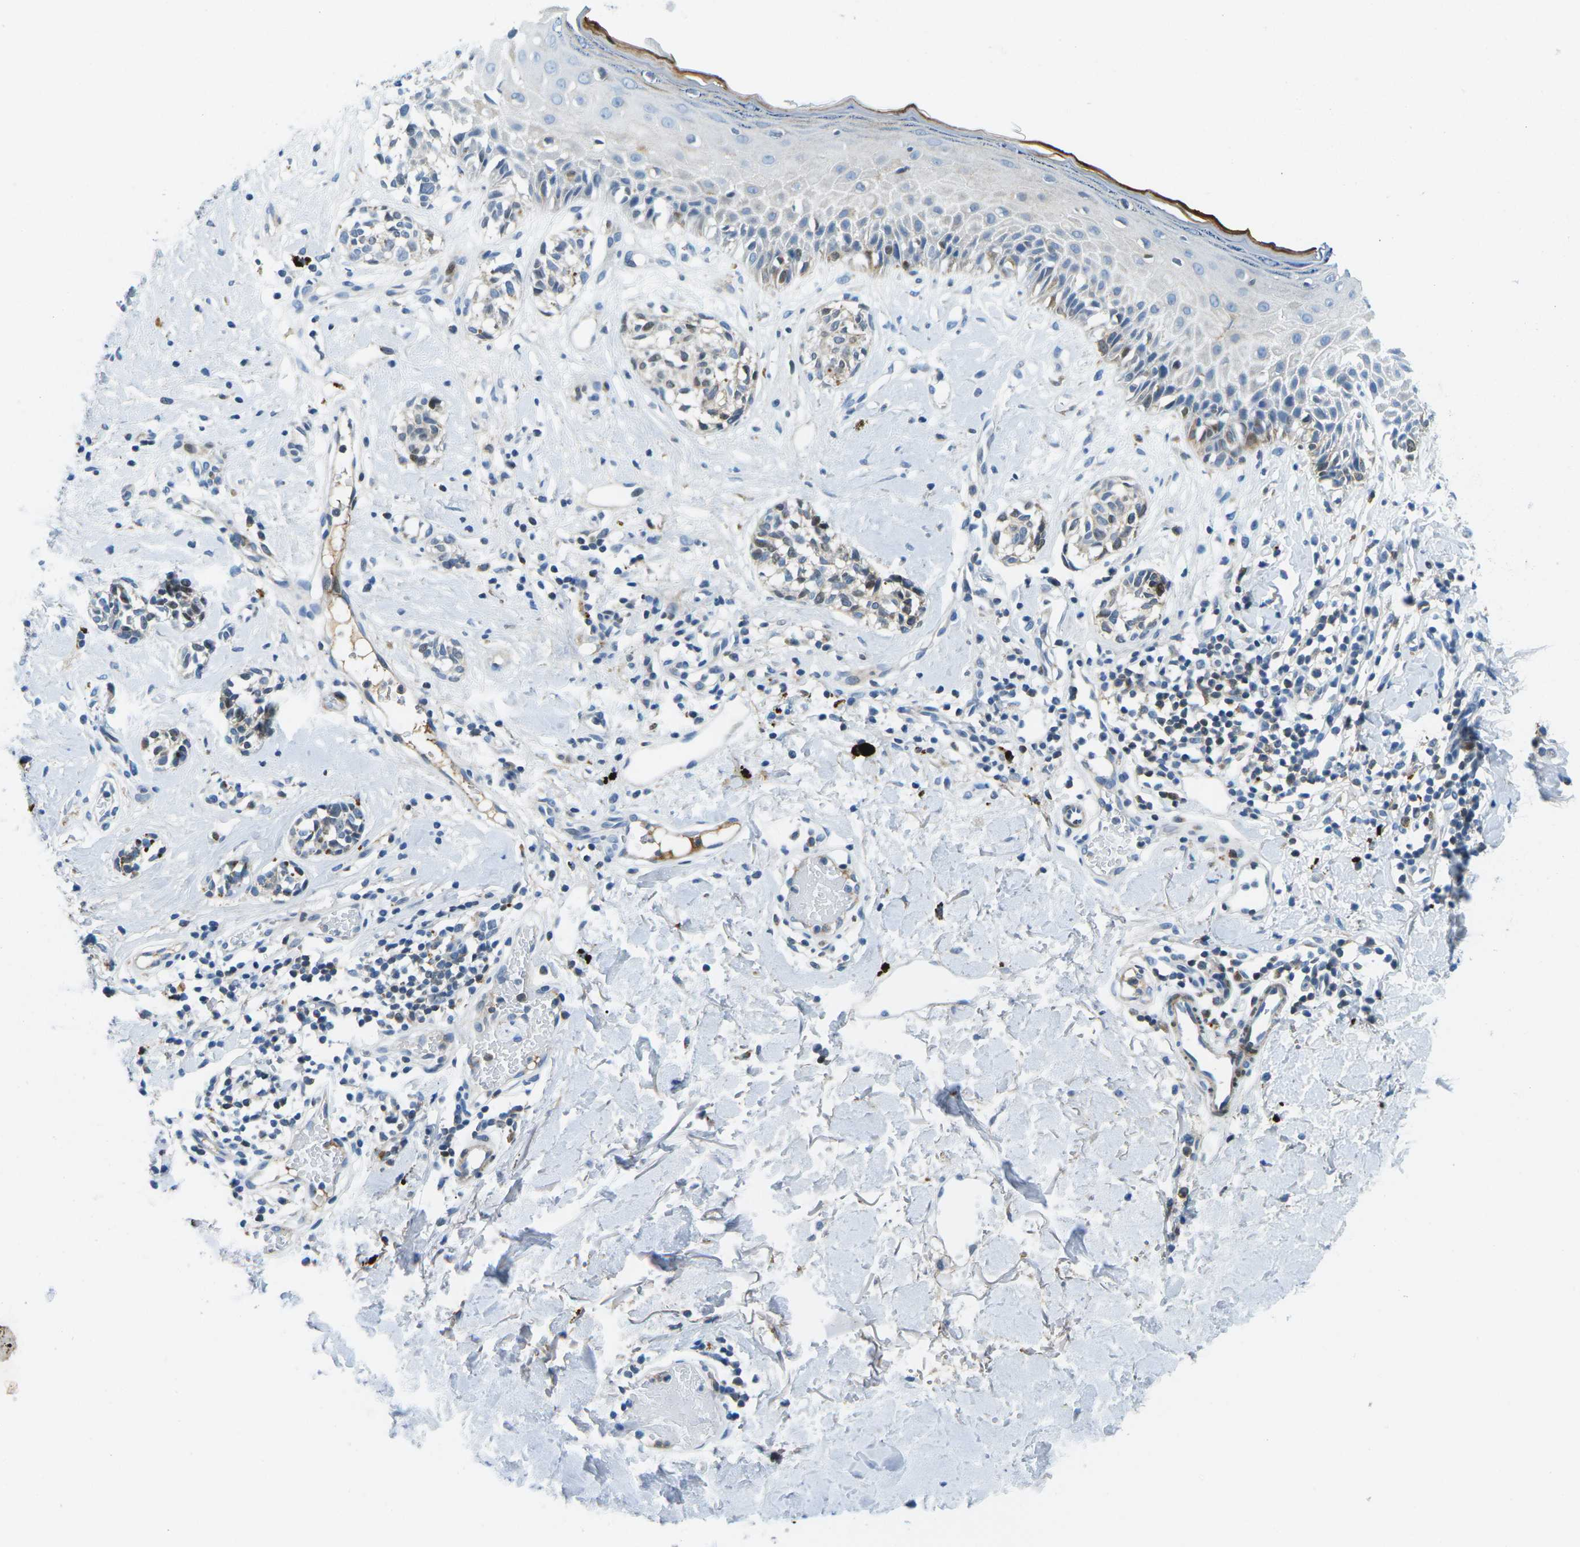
{"staining": {"intensity": "negative", "quantity": "none", "location": "none"}, "tissue": "melanoma", "cell_type": "Tumor cells", "image_type": "cancer", "snomed": [{"axis": "morphology", "description": "Malignant melanoma, NOS"}, {"axis": "topography", "description": "Skin"}], "caption": "This is a photomicrograph of immunohistochemistry staining of malignant melanoma, which shows no staining in tumor cells.", "gene": "CFB", "patient": {"sex": "male", "age": 64}}